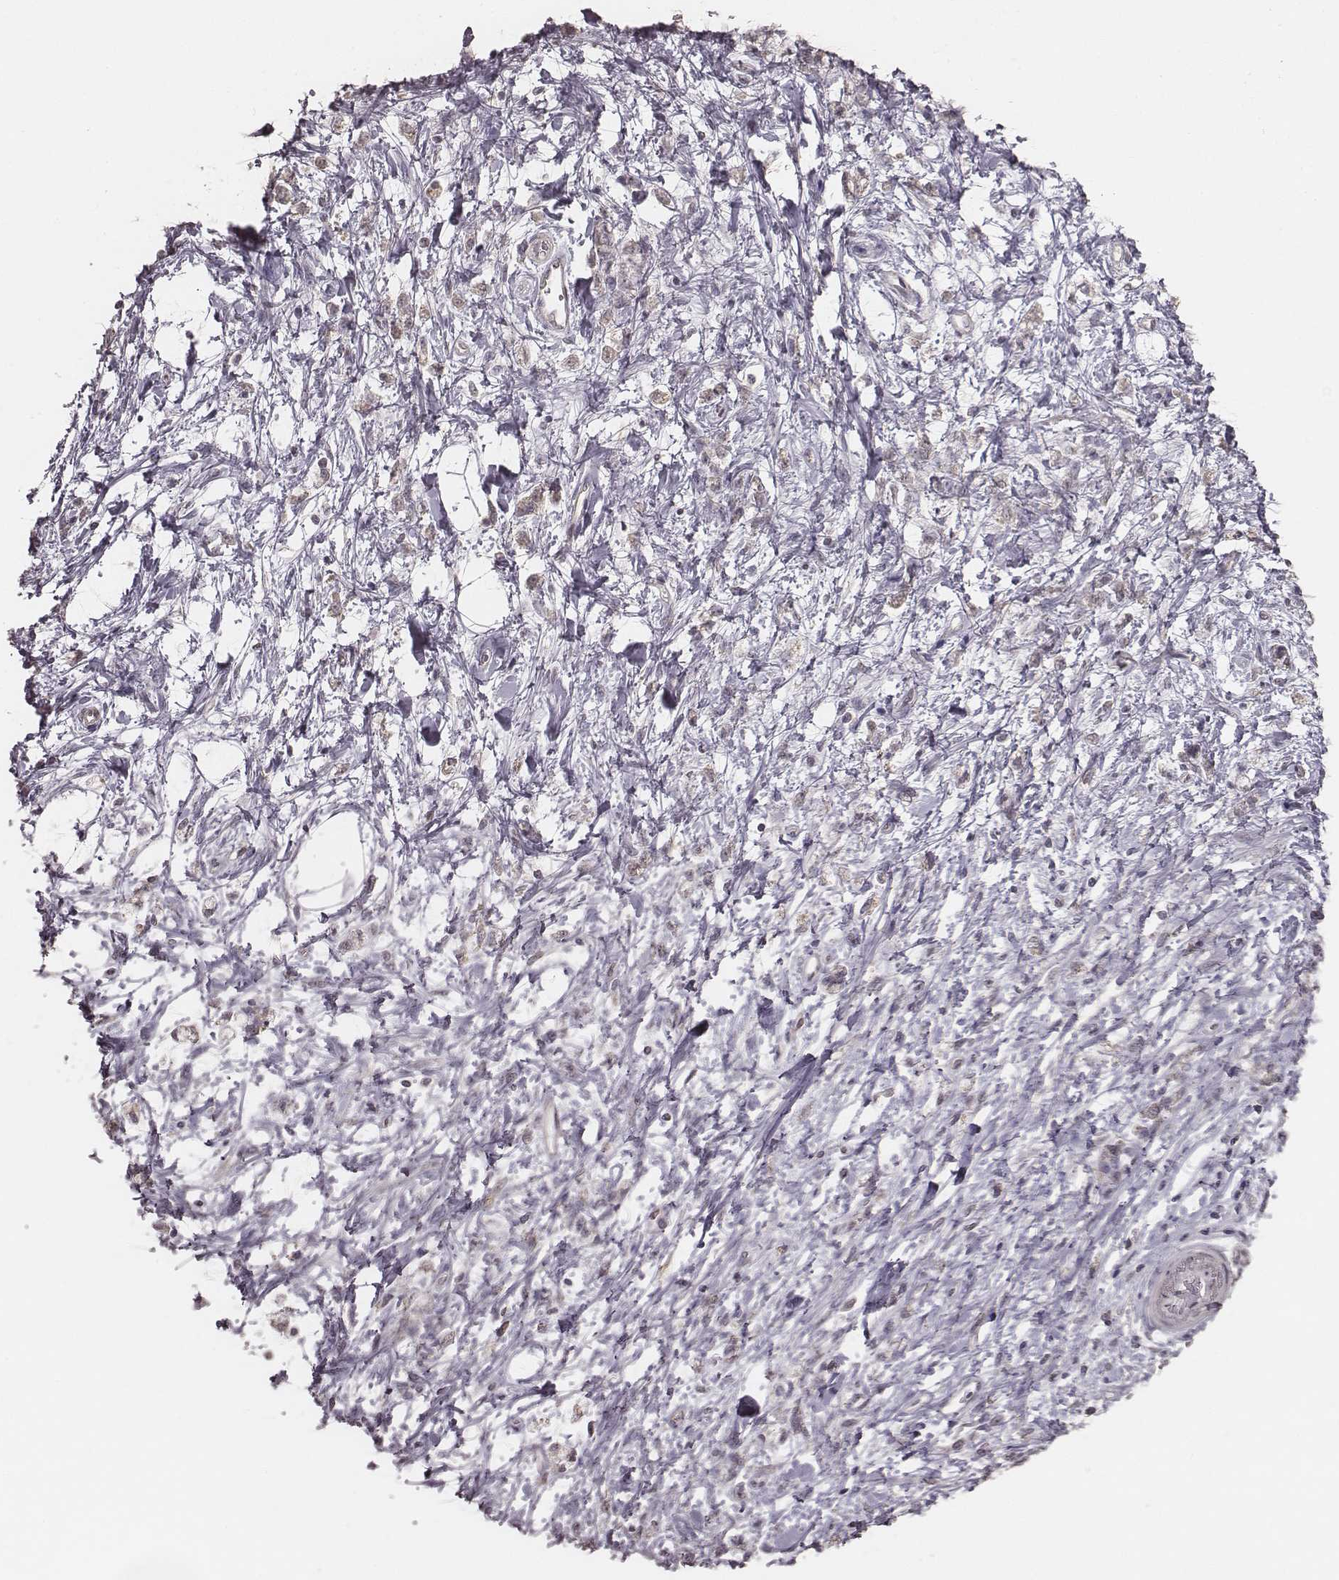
{"staining": {"intensity": "weak", "quantity": "<25%", "location": "cytoplasmic/membranous"}, "tissue": "stomach cancer", "cell_type": "Tumor cells", "image_type": "cancer", "snomed": [{"axis": "morphology", "description": "Adenocarcinoma, NOS"}, {"axis": "topography", "description": "Stomach"}], "caption": "An immunohistochemistry (IHC) photomicrograph of stomach cancer (adenocarcinoma) is shown. There is no staining in tumor cells of stomach cancer (adenocarcinoma).", "gene": "SLC7A4", "patient": {"sex": "female", "age": 60}}